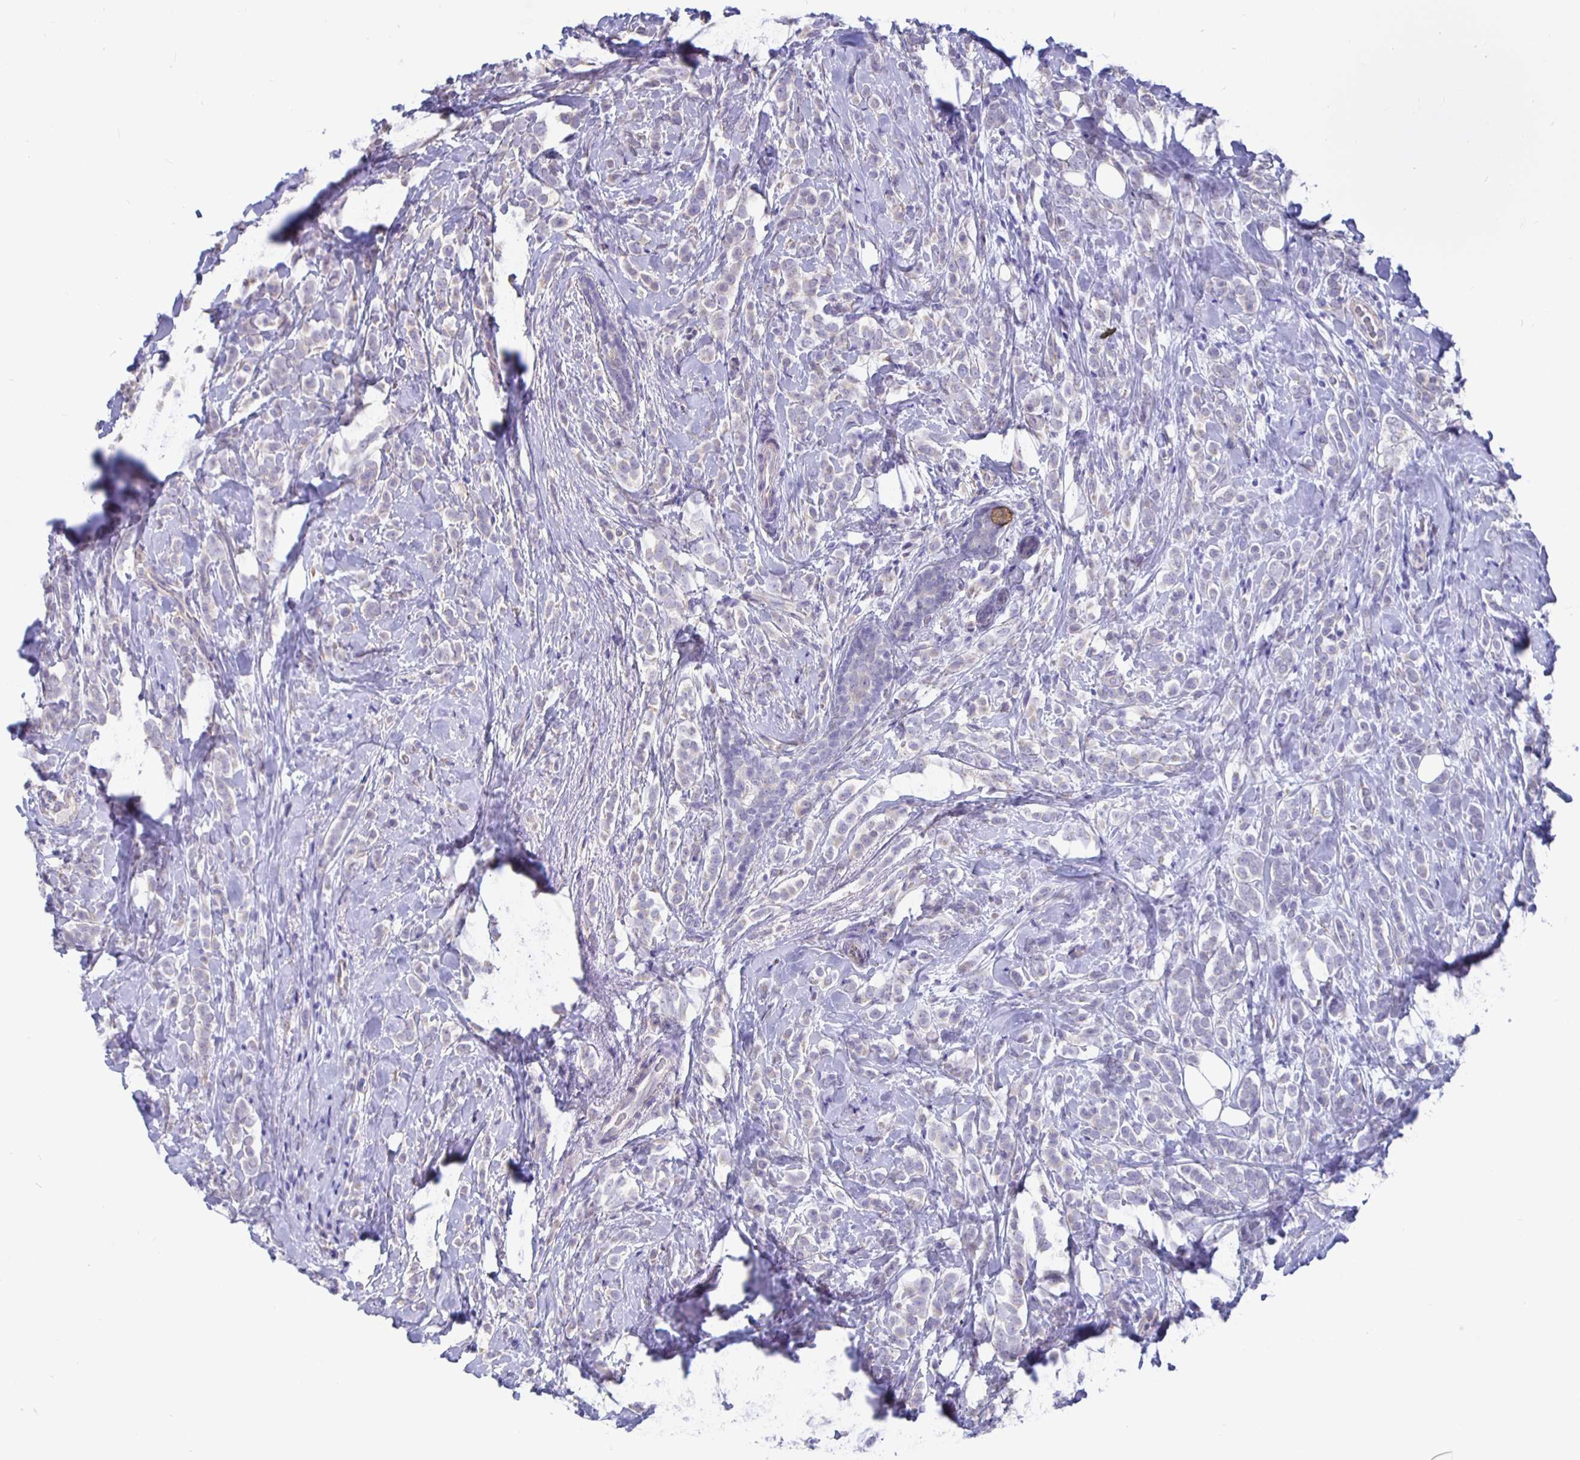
{"staining": {"intensity": "negative", "quantity": "none", "location": "none"}, "tissue": "breast cancer", "cell_type": "Tumor cells", "image_type": "cancer", "snomed": [{"axis": "morphology", "description": "Lobular carcinoma"}, {"axis": "topography", "description": "Breast"}], "caption": "Immunohistochemistry (IHC) histopathology image of neoplastic tissue: lobular carcinoma (breast) stained with DAB (3,3'-diaminobenzidine) demonstrates no significant protein expression in tumor cells. (DAB IHC with hematoxylin counter stain).", "gene": "DNAI2", "patient": {"sex": "female", "age": 49}}